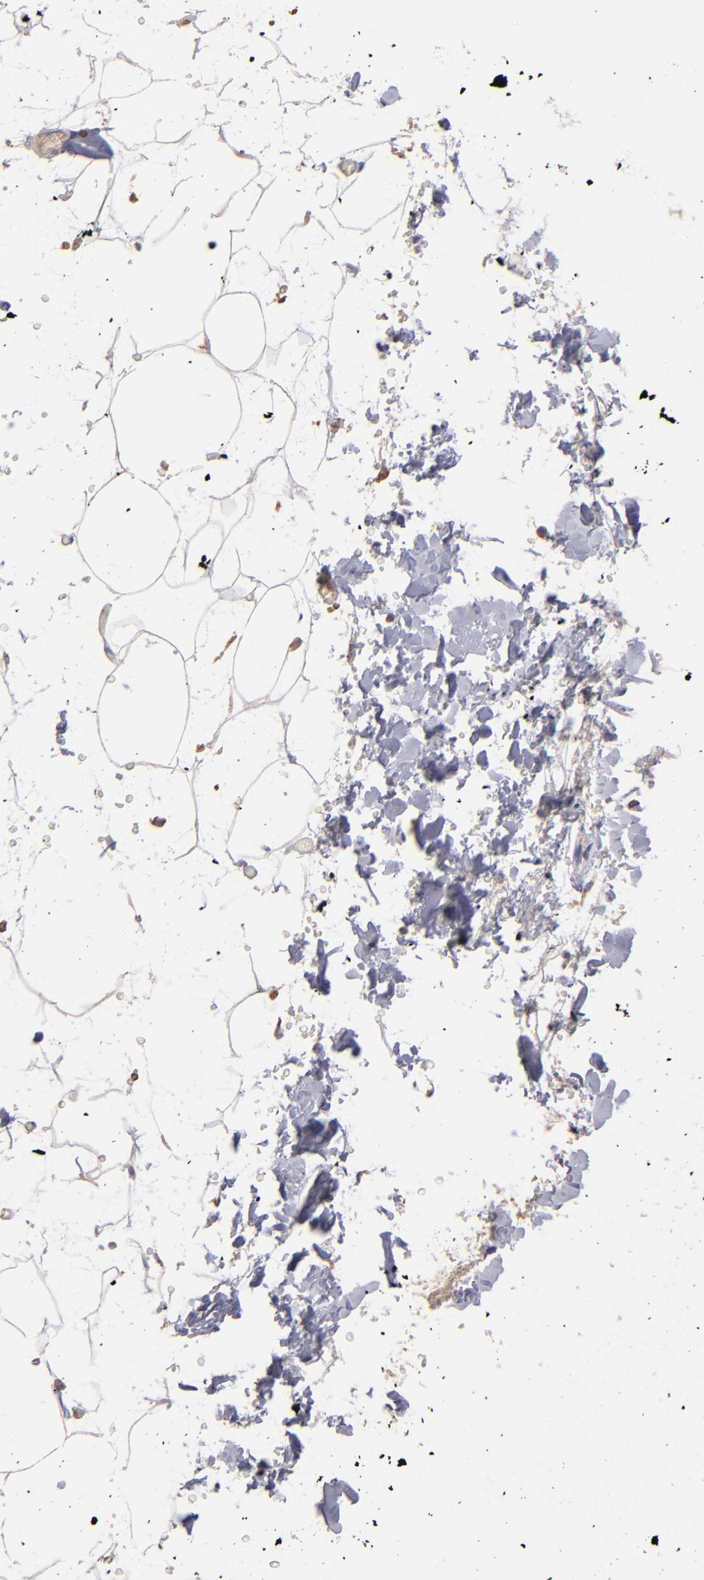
{"staining": {"intensity": "weak", "quantity": "<25%", "location": "cytoplasmic/membranous"}, "tissue": "adipose tissue", "cell_type": "Adipocytes", "image_type": "normal", "snomed": [{"axis": "morphology", "description": "Normal tissue, NOS"}, {"axis": "topography", "description": "Soft tissue"}], "caption": "The histopathology image reveals no significant positivity in adipocytes of adipose tissue.", "gene": "NFKBIE", "patient": {"sex": "male", "age": 72}}